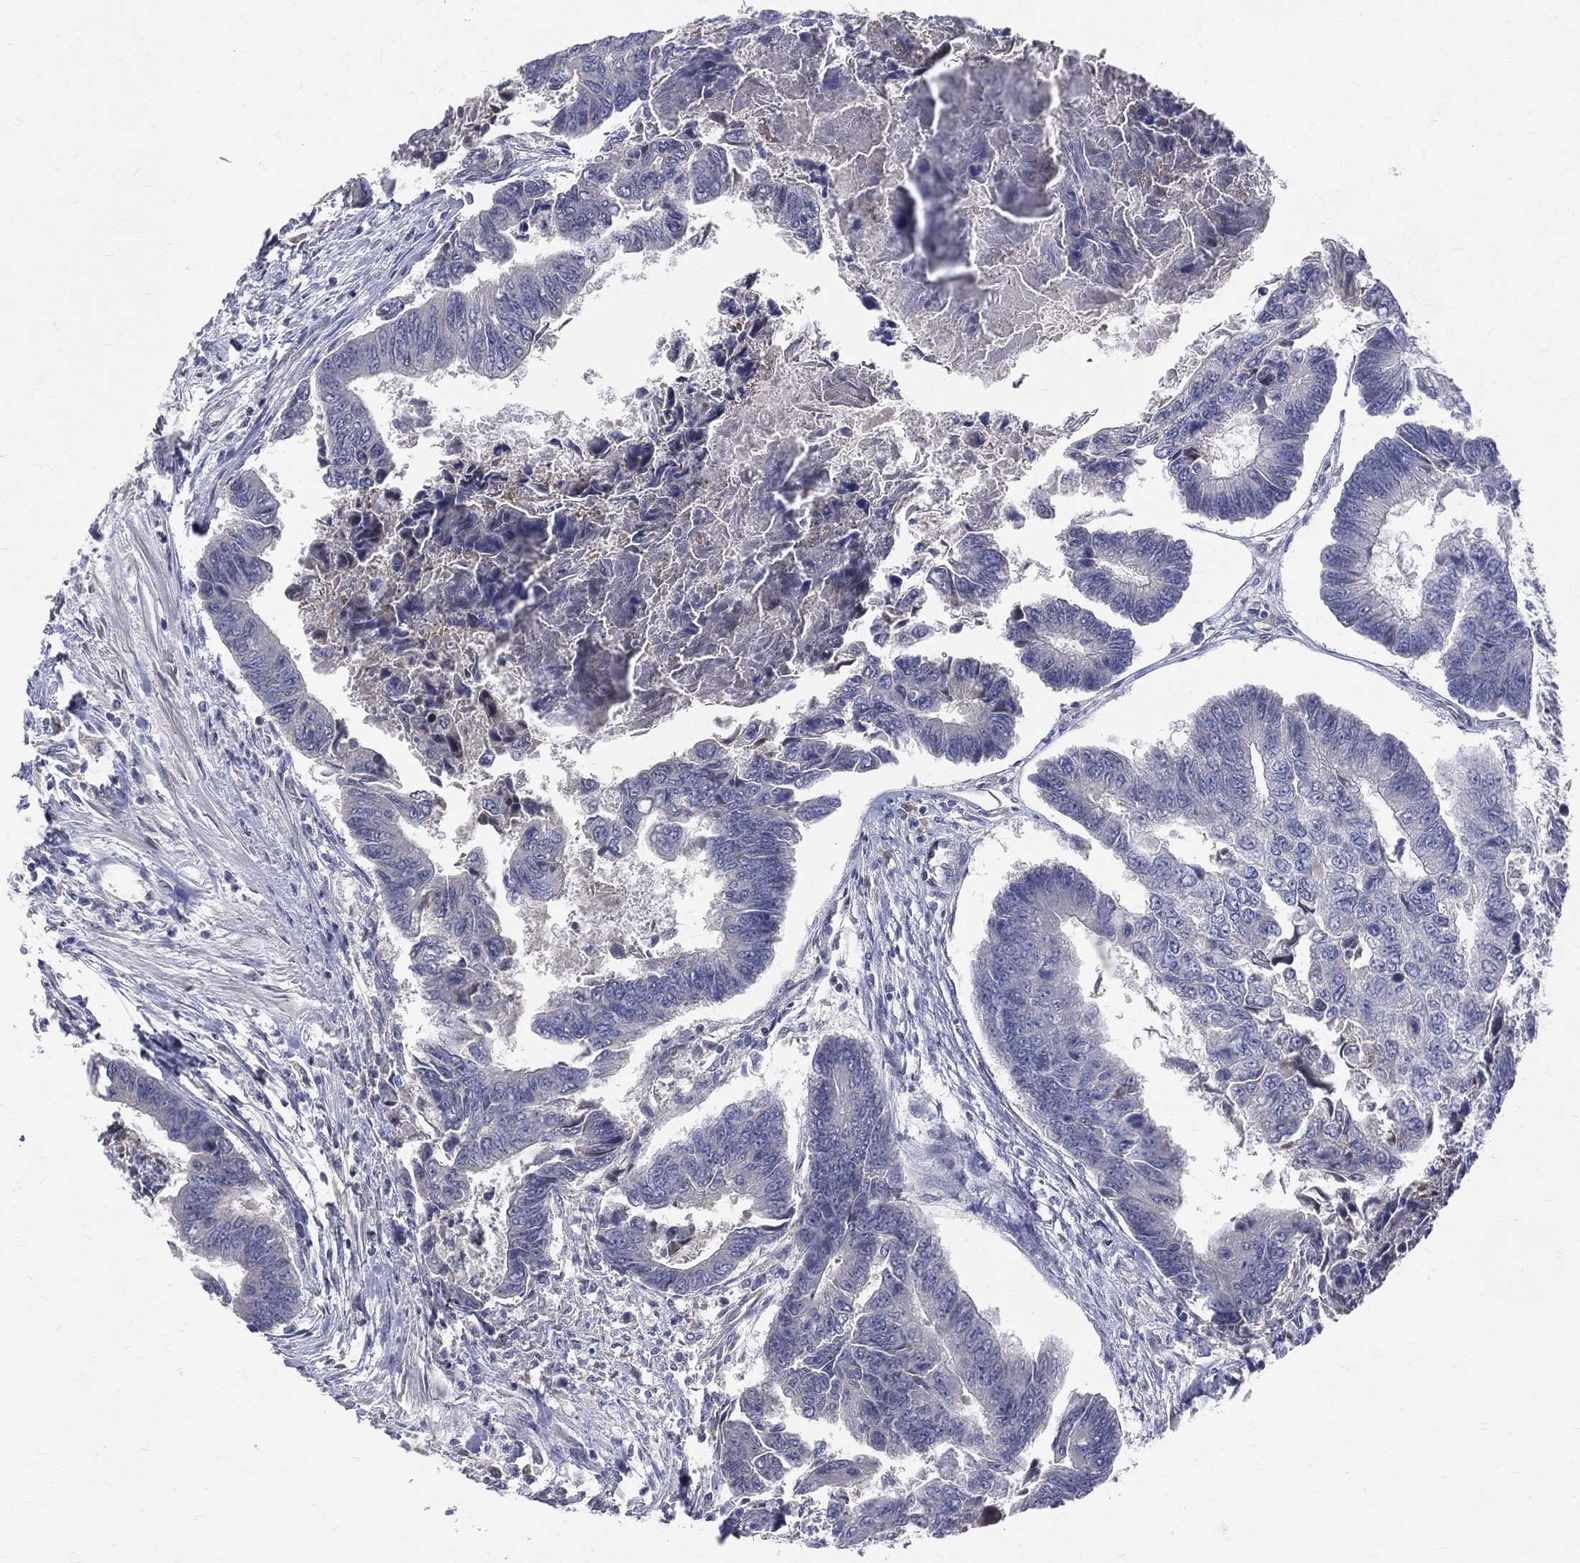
{"staining": {"intensity": "negative", "quantity": "none", "location": "none"}, "tissue": "colorectal cancer", "cell_type": "Tumor cells", "image_type": "cancer", "snomed": [{"axis": "morphology", "description": "Adenocarcinoma, NOS"}, {"axis": "topography", "description": "Colon"}], "caption": "Protein analysis of colorectal adenocarcinoma demonstrates no significant staining in tumor cells. (Immunohistochemistry (ihc), brightfield microscopy, high magnification).", "gene": "DLG4", "patient": {"sex": "female", "age": 65}}